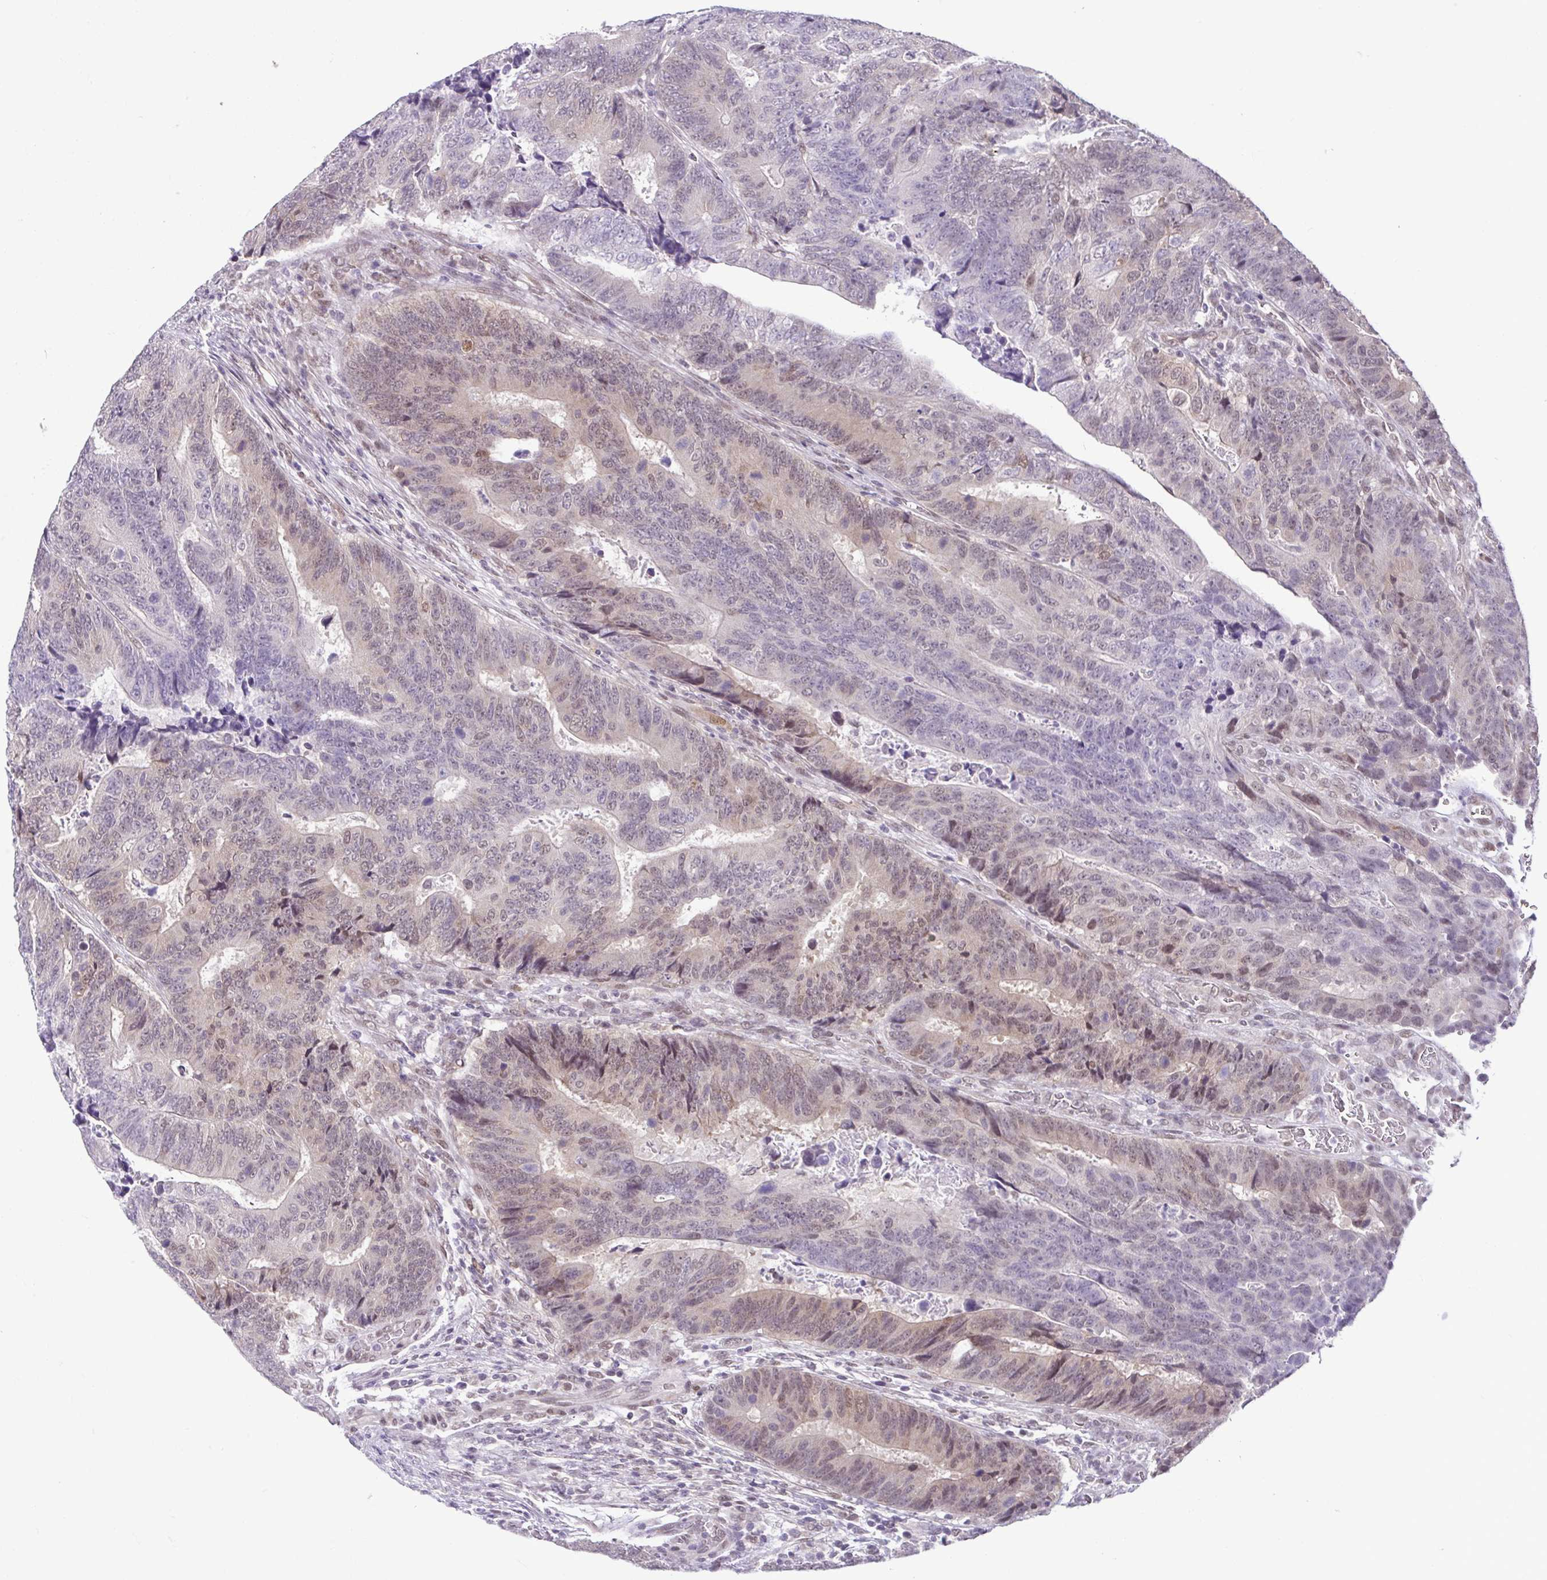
{"staining": {"intensity": "weak", "quantity": "<25%", "location": "cytoplasmic/membranous,nuclear"}, "tissue": "colorectal cancer", "cell_type": "Tumor cells", "image_type": "cancer", "snomed": [{"axis": "morphology", "description": "Adenocarcinoma, NOS"}, {"axis": "topography", "description": "Colon"}], "caption": "Micrograph shows no significant protein expression in tumor cells of colorectal cancer.", "gene": "RBM3", "patient": {"sex": "female", "age": 48}}